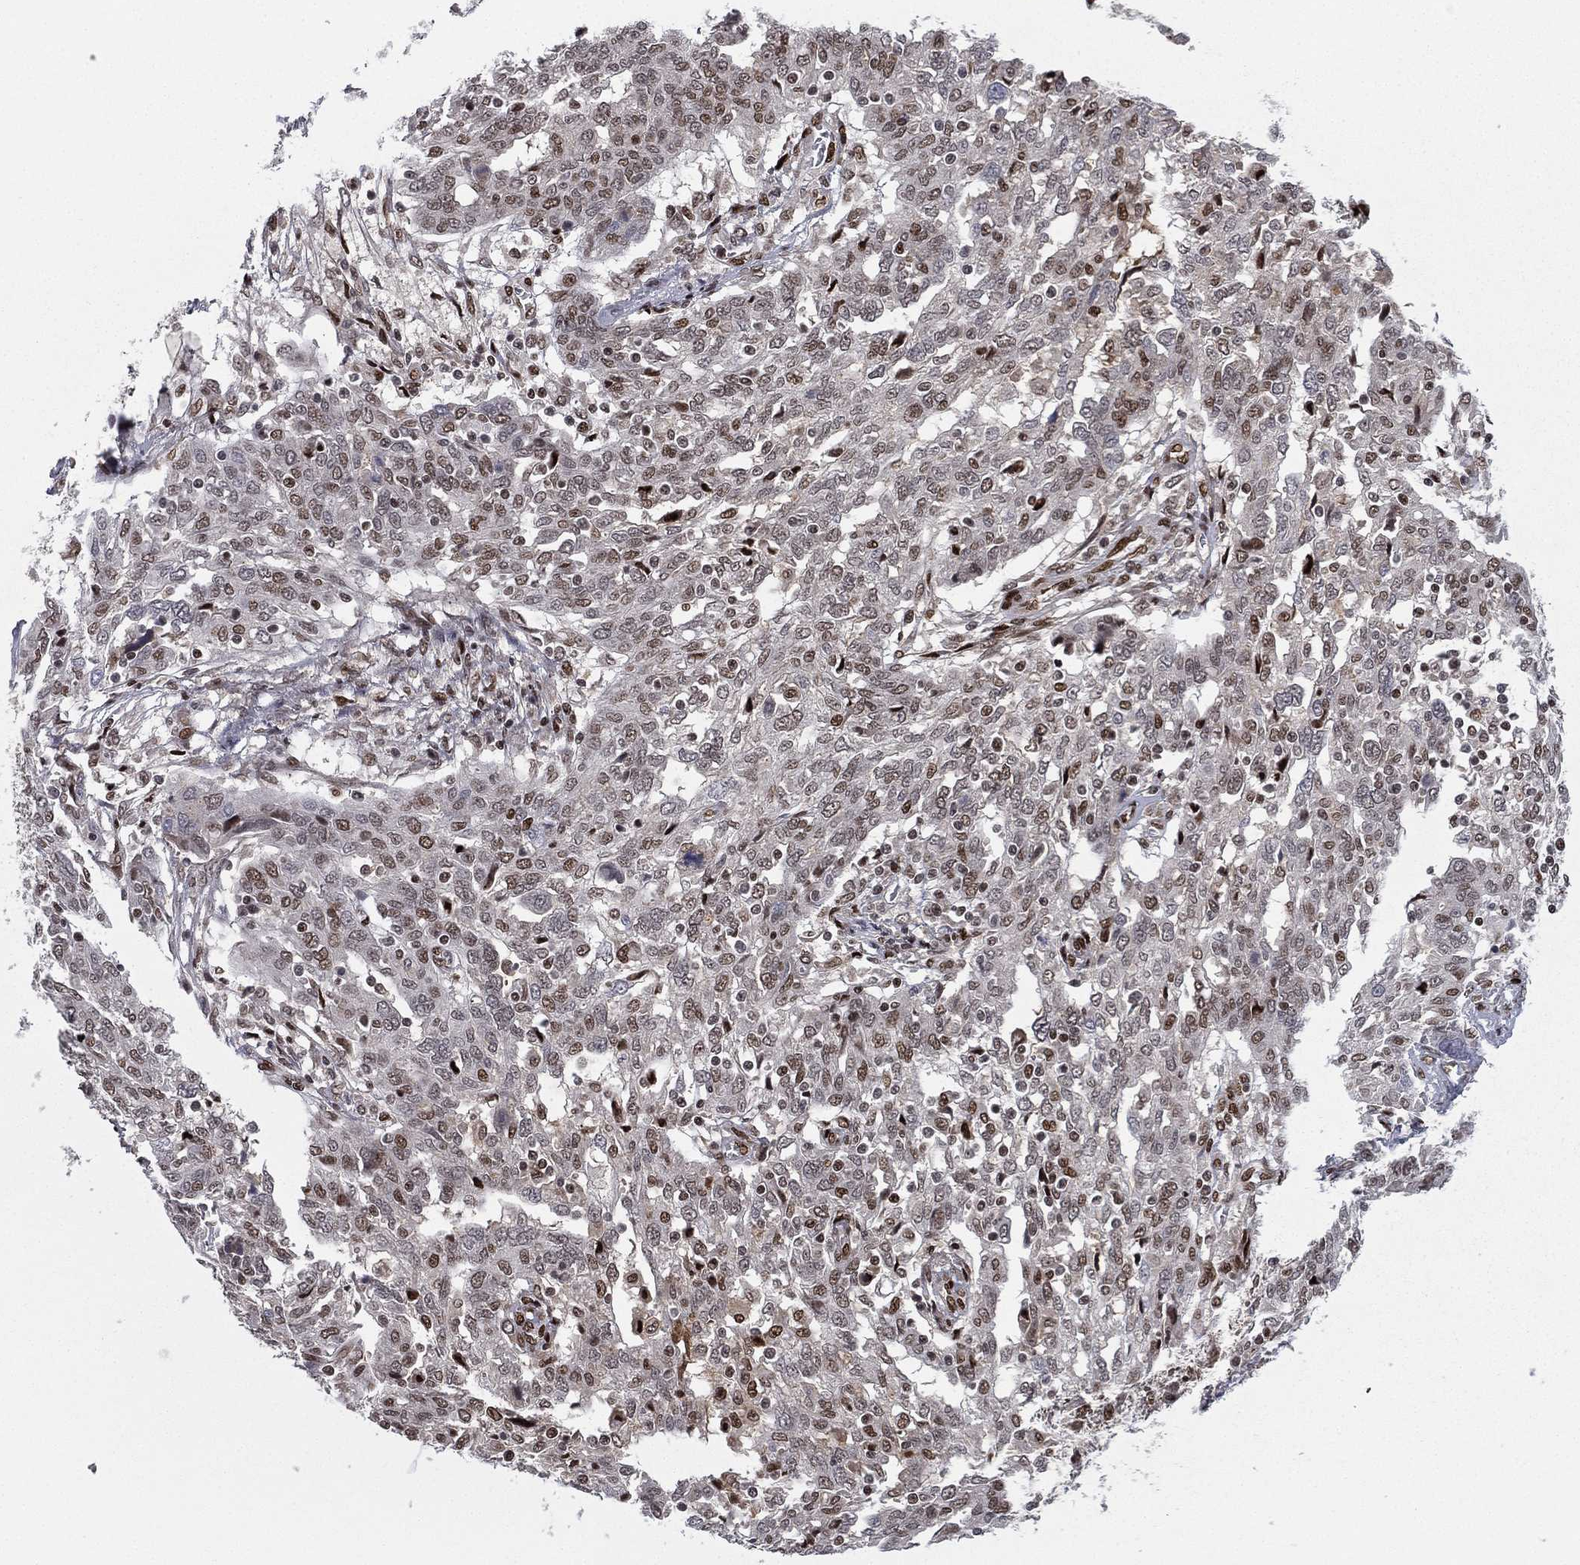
{"staining": {"intensity": "moderate", "quantity": "25%-75%", "location": "nuclear"}, "tissue": "ovarian cancer", "cell_type": "Tumor cells", "image_type": "cancer", "snomed": [{"axis": "morphology", "description": "Cystadenocarcinoma, serous, NOS"}, {"axis": "topography", "description": "Ovary"}], "caption": "Immunohistochemistry micrograph of human ovarian serous cystadenocarcinoma stained for a protein (brown), which displays medium levels of moderate nuclear positivity in approximately 25%-75% of tumor cells.", "gene": "RTF1", "patient": {"sex": "female", "age": 67}}